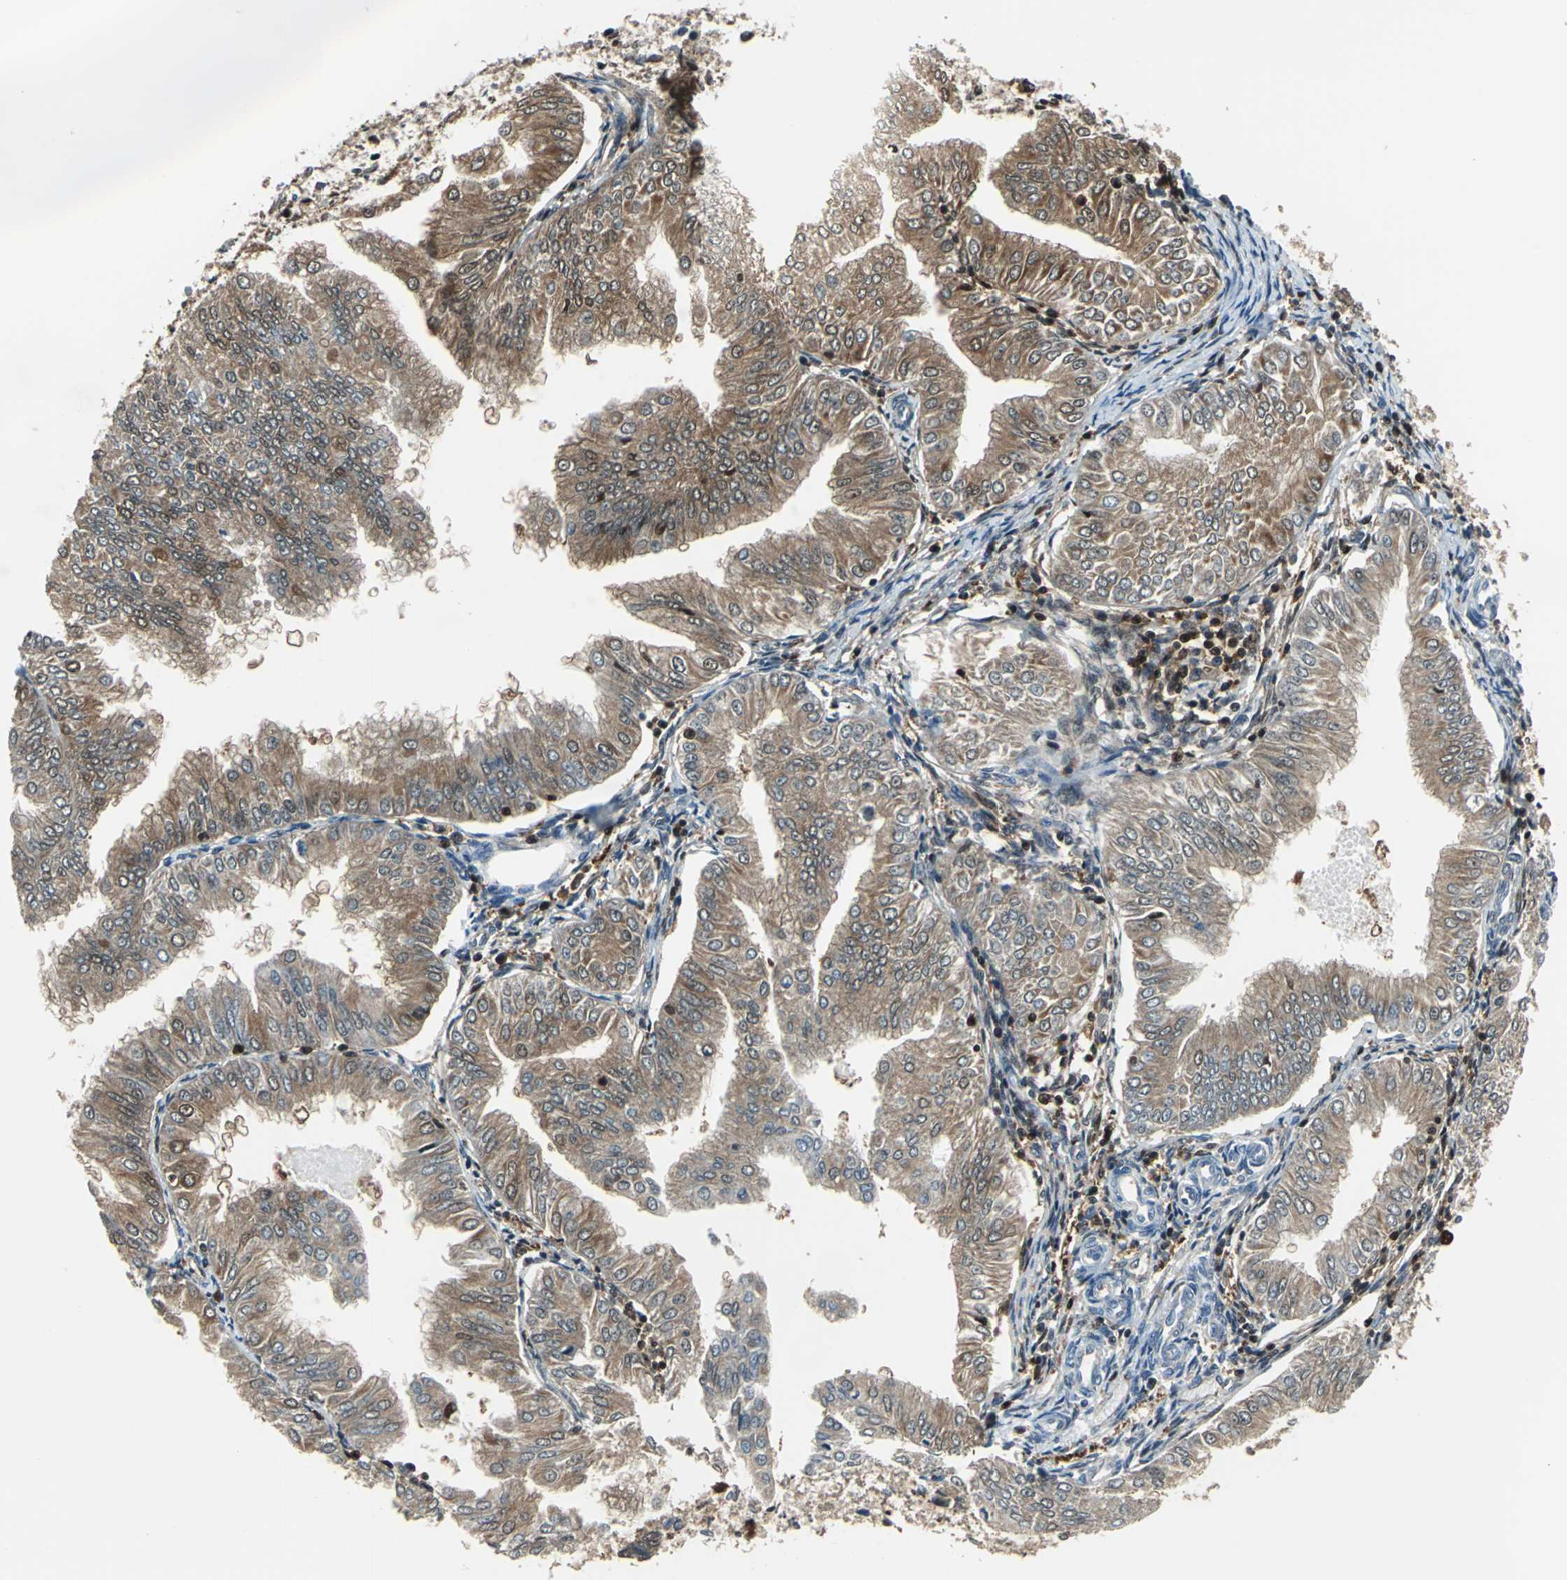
{"staining": {"intensity": "moderate", "quantity": ">75%", "location": "cytoplasmic/membranous,nuclear"}, "tissue": "endometrial cancer", "cell_type": "Tumor cells", "image_type": "cancer", "snomed": [{"axis": "morphology", "description": "Adenocarcinoma, NOS"}, {"axis": "topography", "description": "Endometrium"}], "caption": "Endometrial cancer (adenocarcinoma) tissue shows moderate cytoplasmic/membranous and nuclear positivity in approximately >75% of tumor cells, visualized by immunohistochemistry.", "gene": "PSME1", "patient": {"sex": "female", "age": 53}}